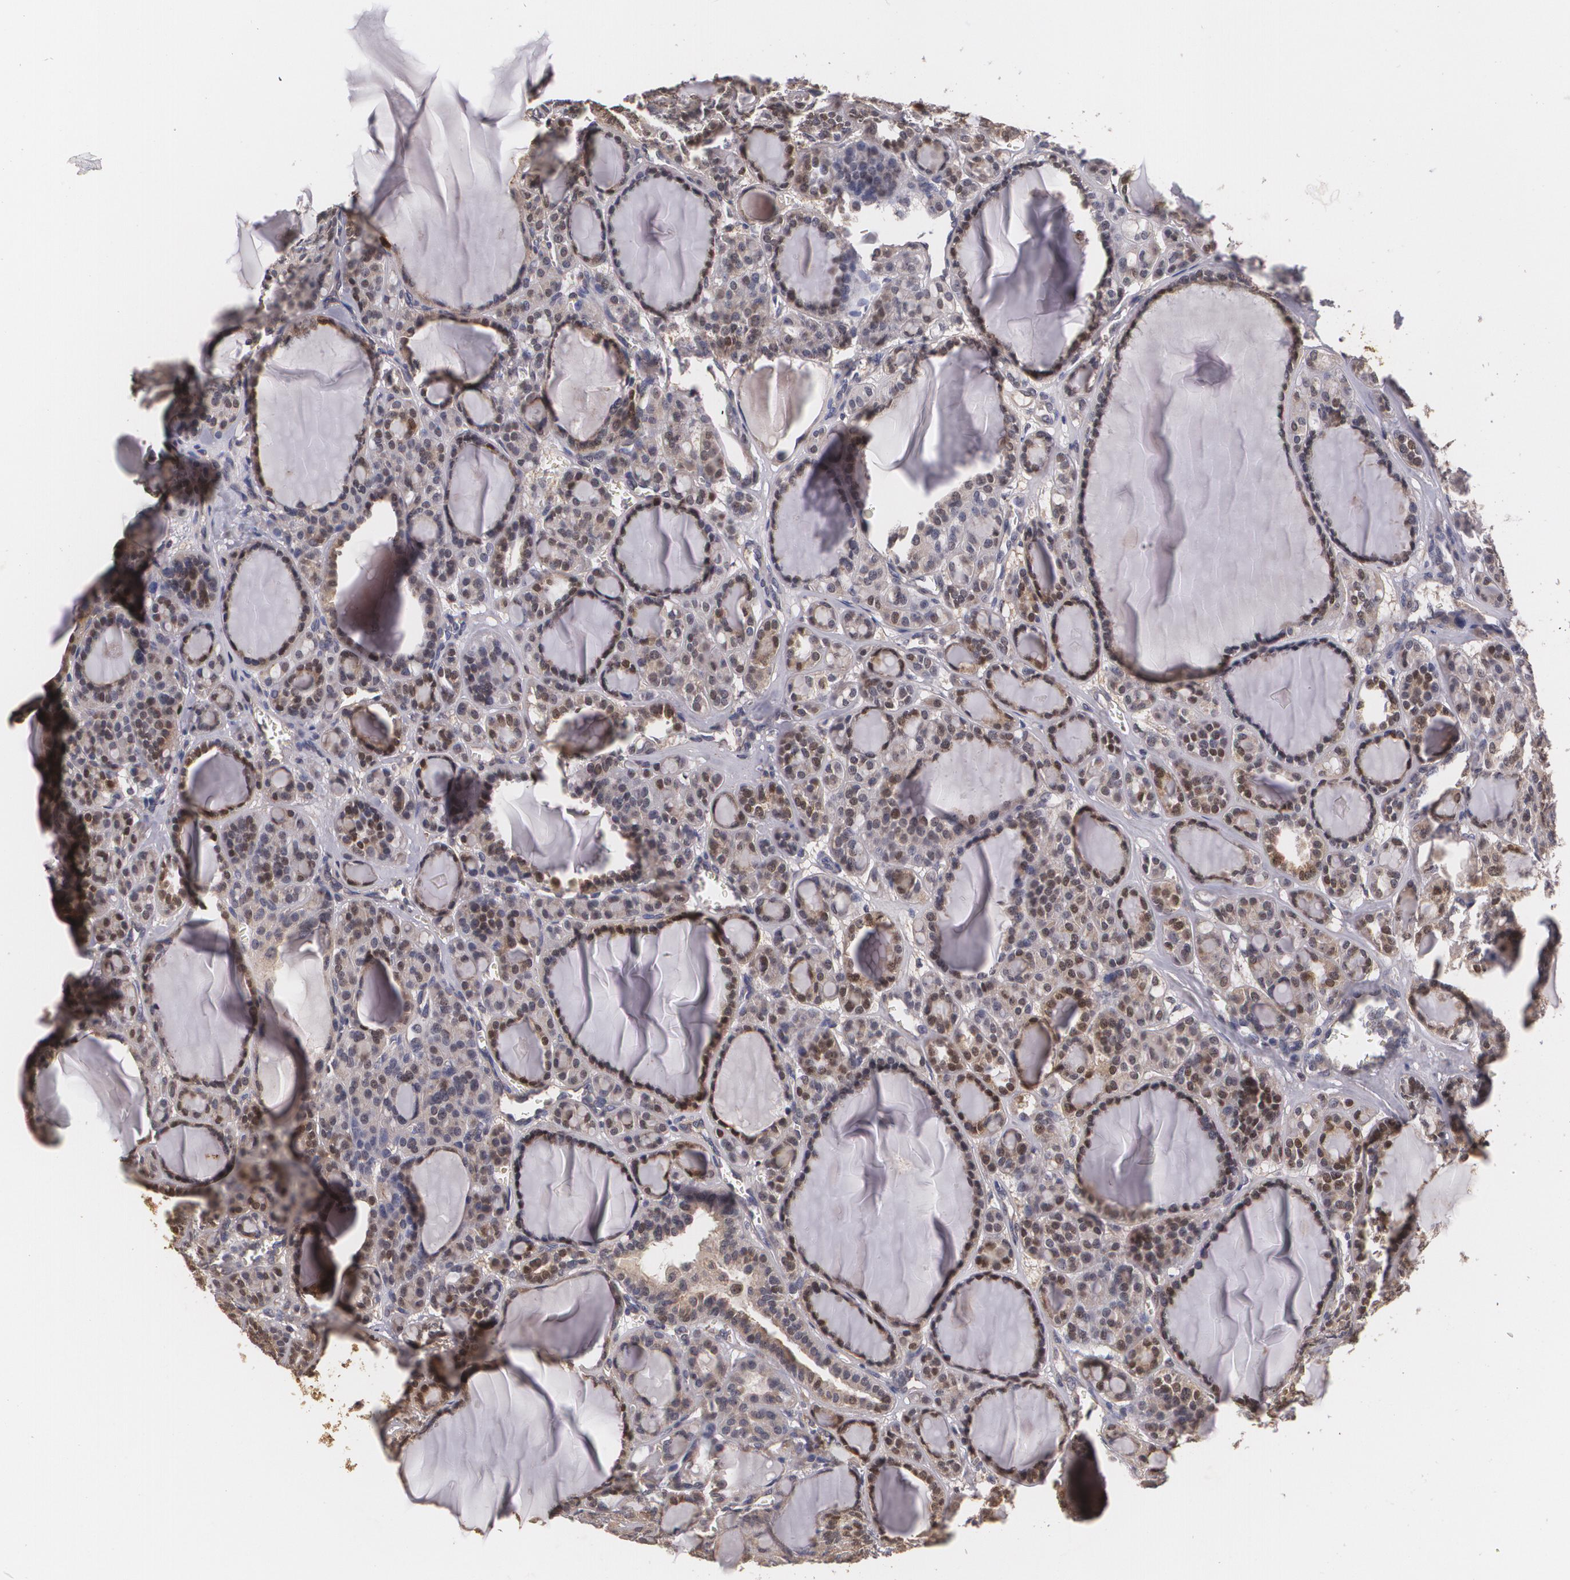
{"staining": {"intensity": "moderate", "quantity": "25%-75%", "location": "cytoplasmic/membranous,nuclear"}, "tissue": "thyroid cancer", "cell_type": "Tumor cells", "image_type": "cancer", "snomed": [{"axis": "morphology", "description": "Follicular adenoma carcinoma, NOS"}, {"axis": "topography", "description": "Thyroid gland"}], "caption": "Immunohistochemical staining of human thyroid cancer reveals medium levels of moderate cytoplasmic/membranous and nuclear staining in about 25%-75% of tumor cells. (DAB (3,3'-diaminobenzidine) IHC with brightfield microscopy, high magnification).", "gene": "BRCA1", "patient": {"sex": "female", "age": 71}}